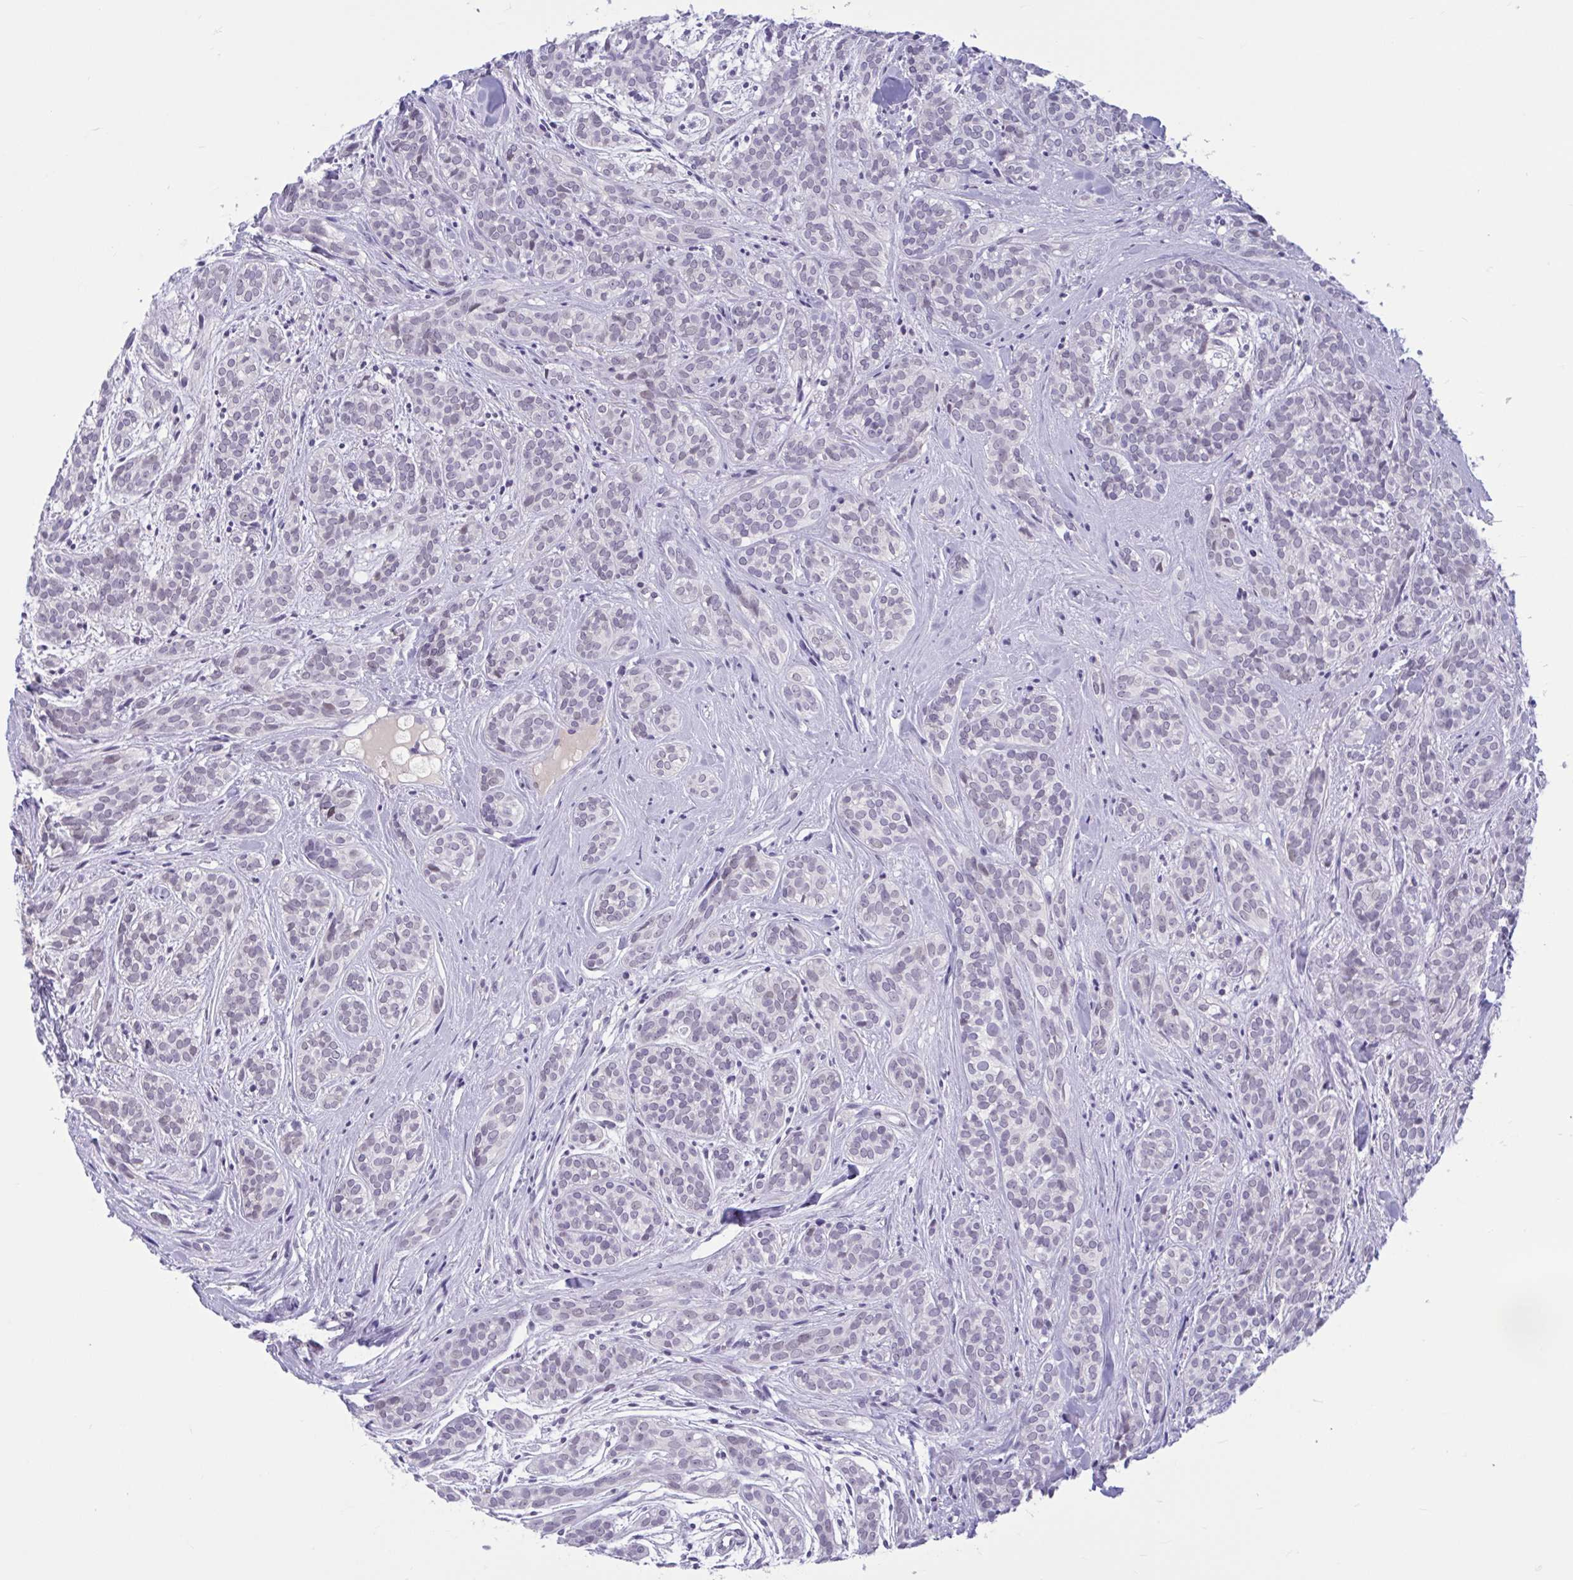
{"staining": {"intensity": "negative", "quantity": "none", "location": "none"}, "tissue": "head and neck cancer", "cell_type": "Tumor cells", "image_type": "cancer", "snomed": [{"axis": "morphology", "description": "Adenocarcinoma, NOS"}, {"axis": "topography", "description": "Head-Neck"}], "caption": "High power microscopy image of an IHC photomicrograph of adenocarcinoma (head and neck), revealing no significant positivity in tumor cells.", "gene": "CNGB3", "patient": {"sex": "female", "age": 57}}